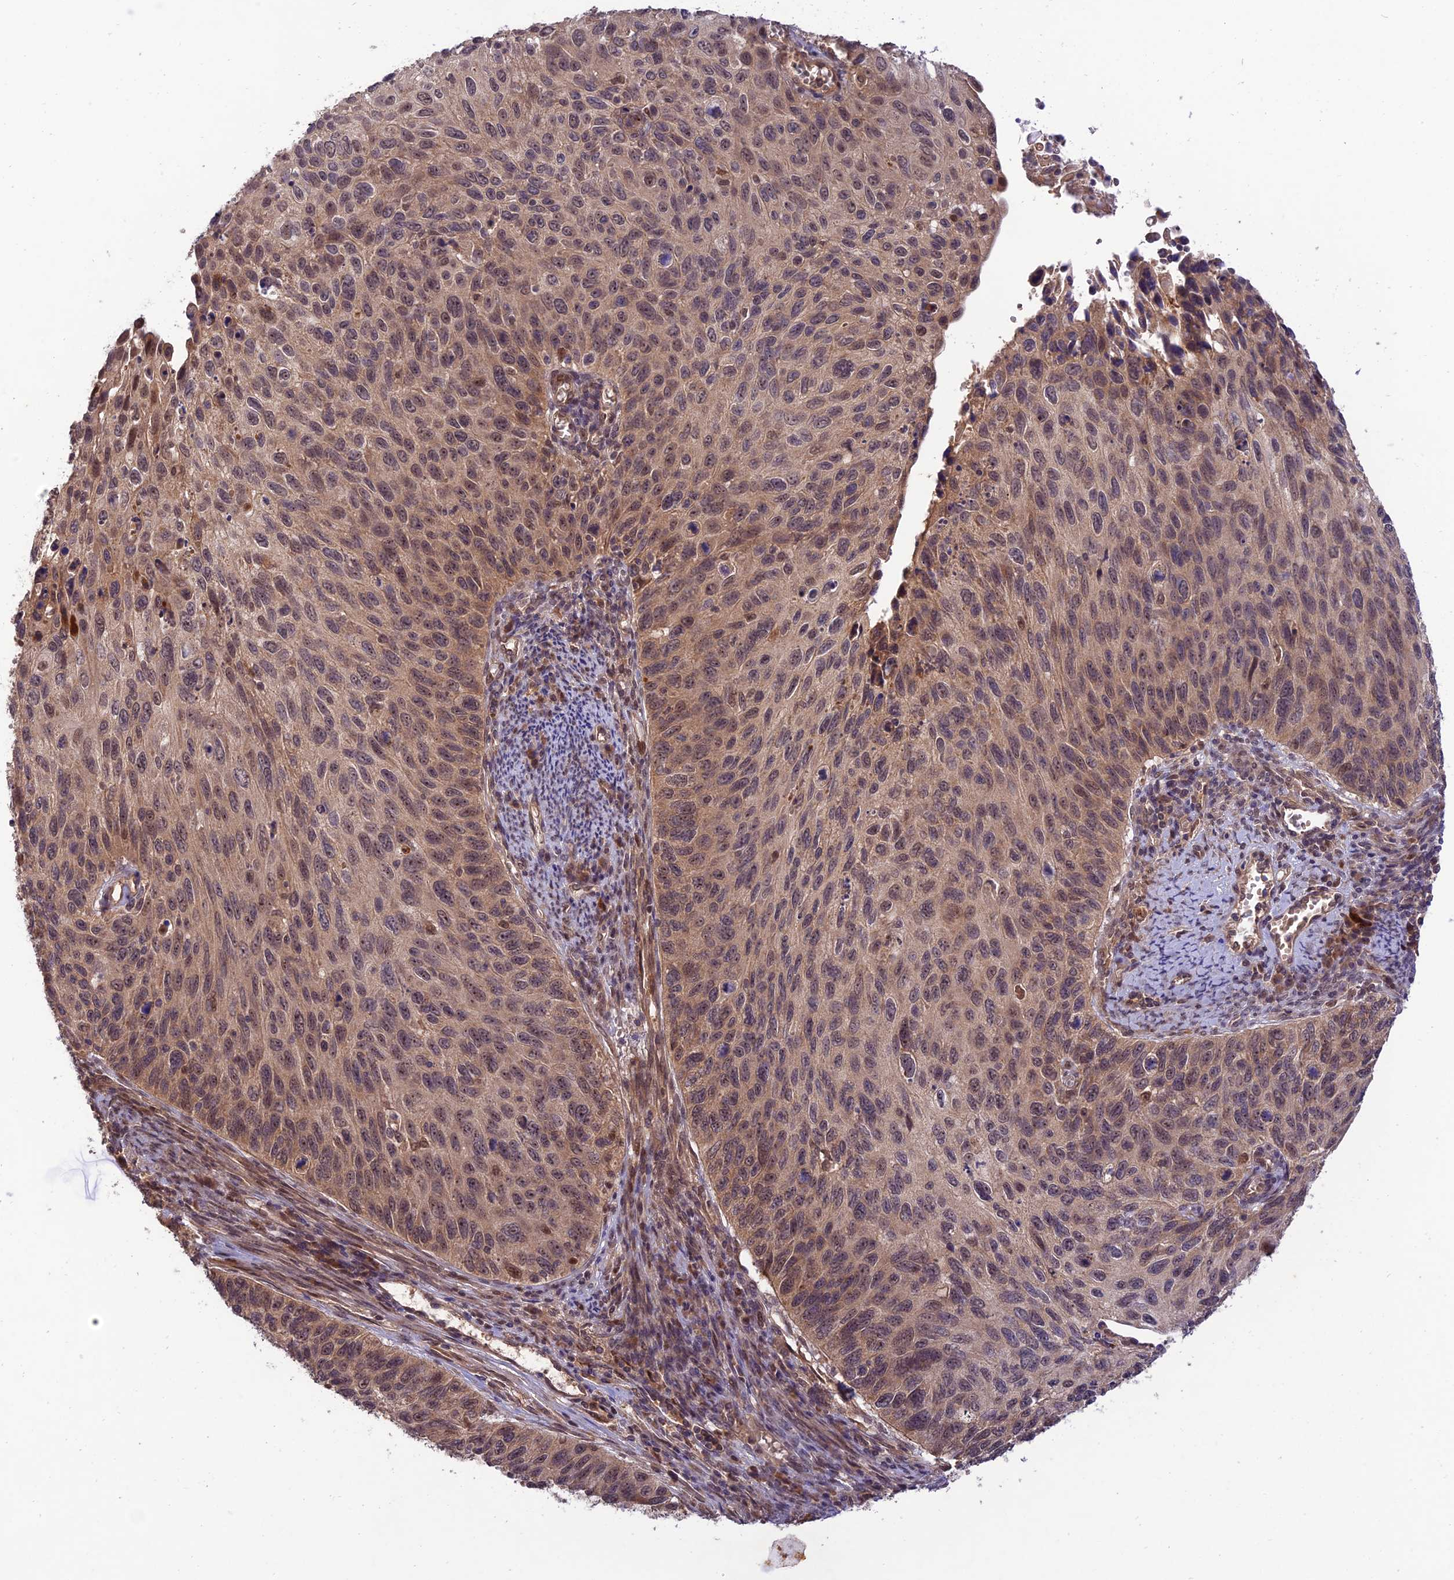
{"staining": {"intensity": "weak", "quantity": "25%-75%", "location": "nuclear"}, "tissue": "cervical cancer", "cell_type": "Tumor cells", "image_type": "cancer", "snomed": [{"axis": "morphology", "description": "Squamous cell carcinoma, NOS"}, {"axis": "topography", "description": "Cervix"}], "caption": "This is a histology image of immunohistochemistry staining of squamous cell carcinoma (cervical), which shows weak staining in the nuclear of tumor cells.", "gene": "REV1", "patient": {"sex": "female", "age": 70}}